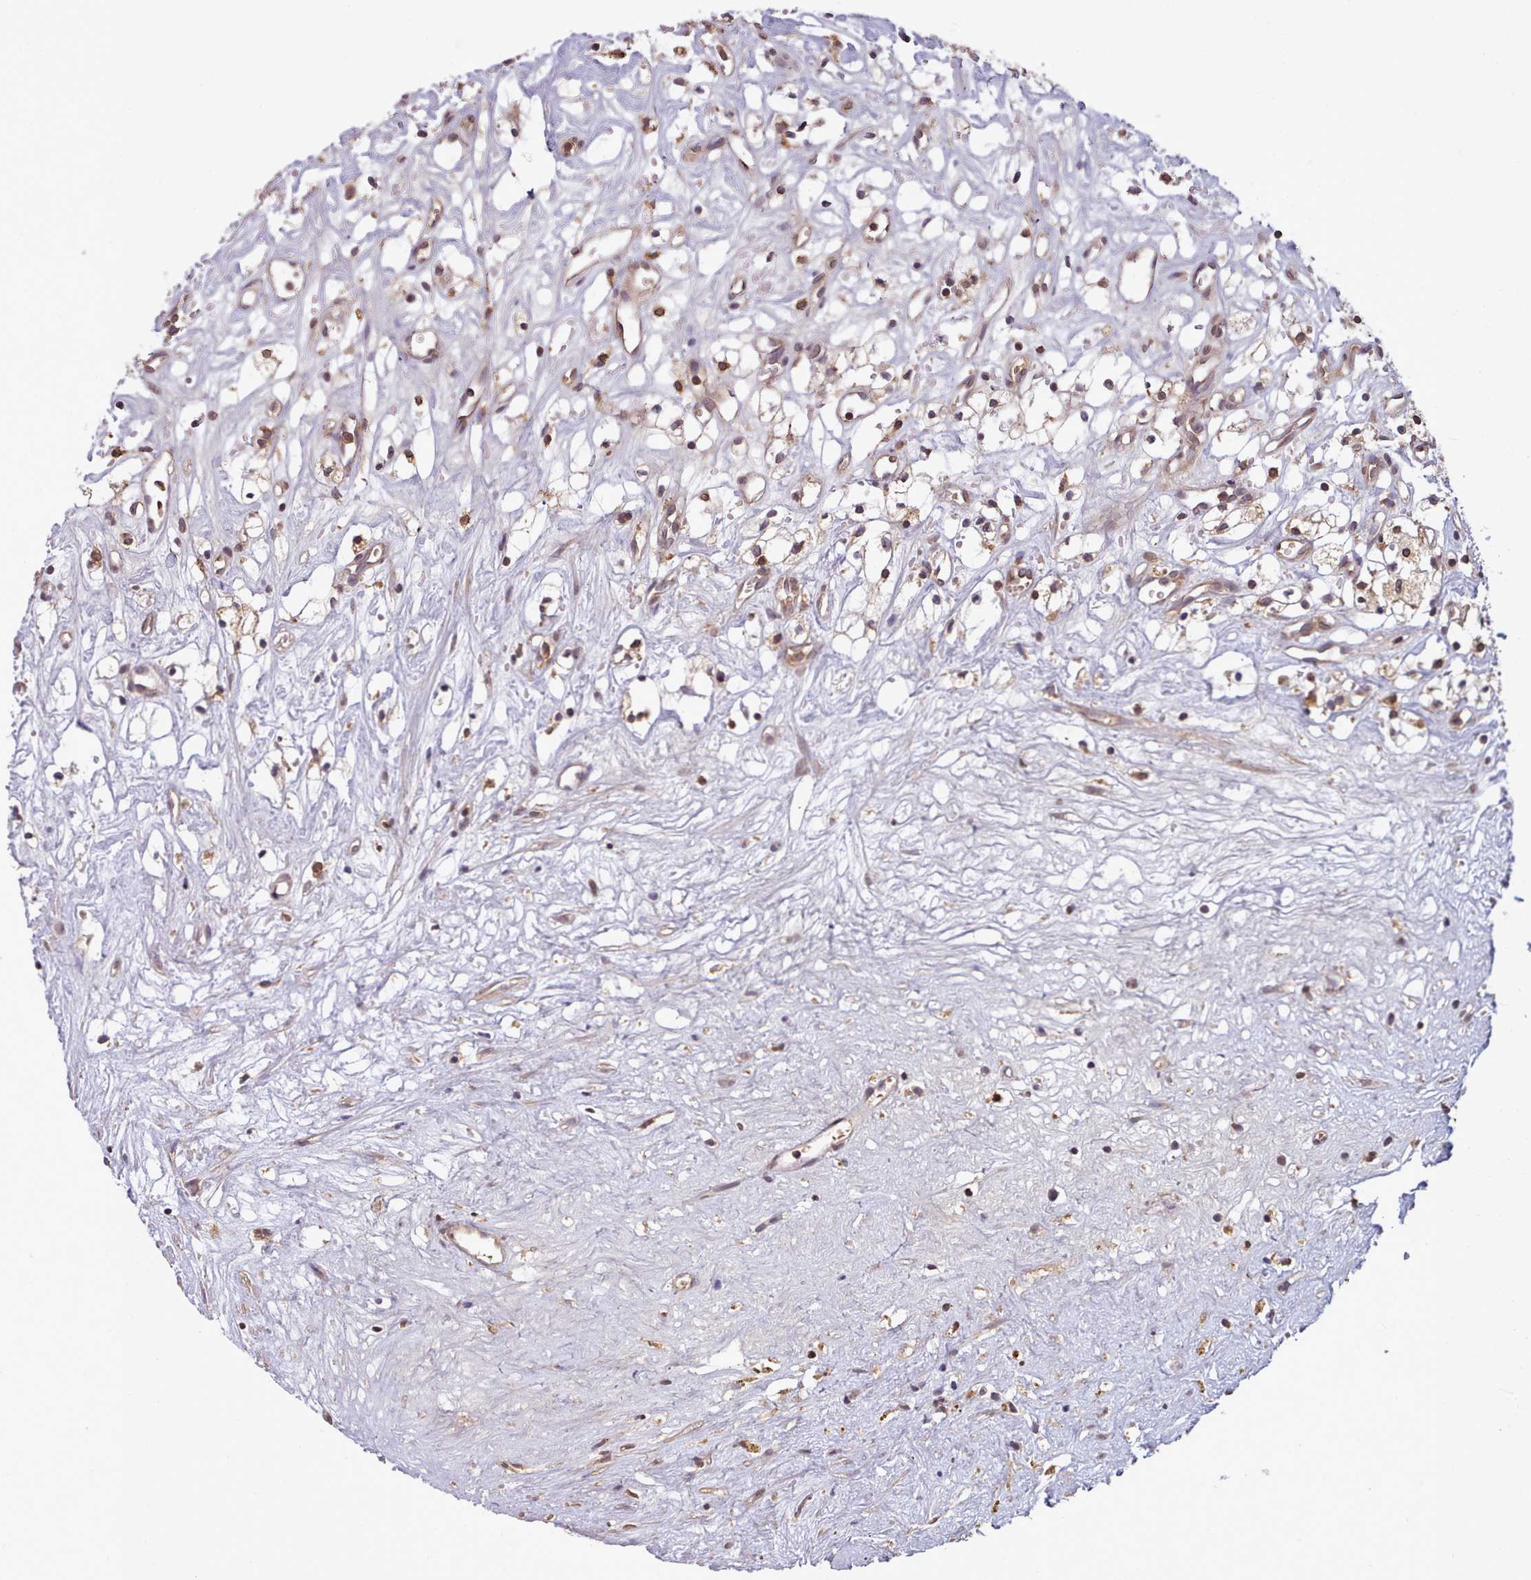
{"staining": {"intensity": "moderate", "quantity": ">75%", "location": "cytoplasmic/membranous"}, "tissue": "renal cancer", "cell_type": "Tumor cells", "image_type": "cancer", "snomed": [{"axis": "morphology", "description": "Adenocarcinoma, NOS"}, {"axis": "topography", "description": "Kidney"}], "caption": "IHC staining of renal cancer (adenocarcinoma), which shows medium levels of moderate cytoplasmic/membranous staining in approximately >75% of tumor cells indicating moderate cytoplasmic/membranous protein staining. The staining was performed using DAB (brown) for protein detection and nuclei were counterstained in hematoxylin (blue).", "gene": "PIP4P1", "patient": {"sex": "male", "age": 59}}